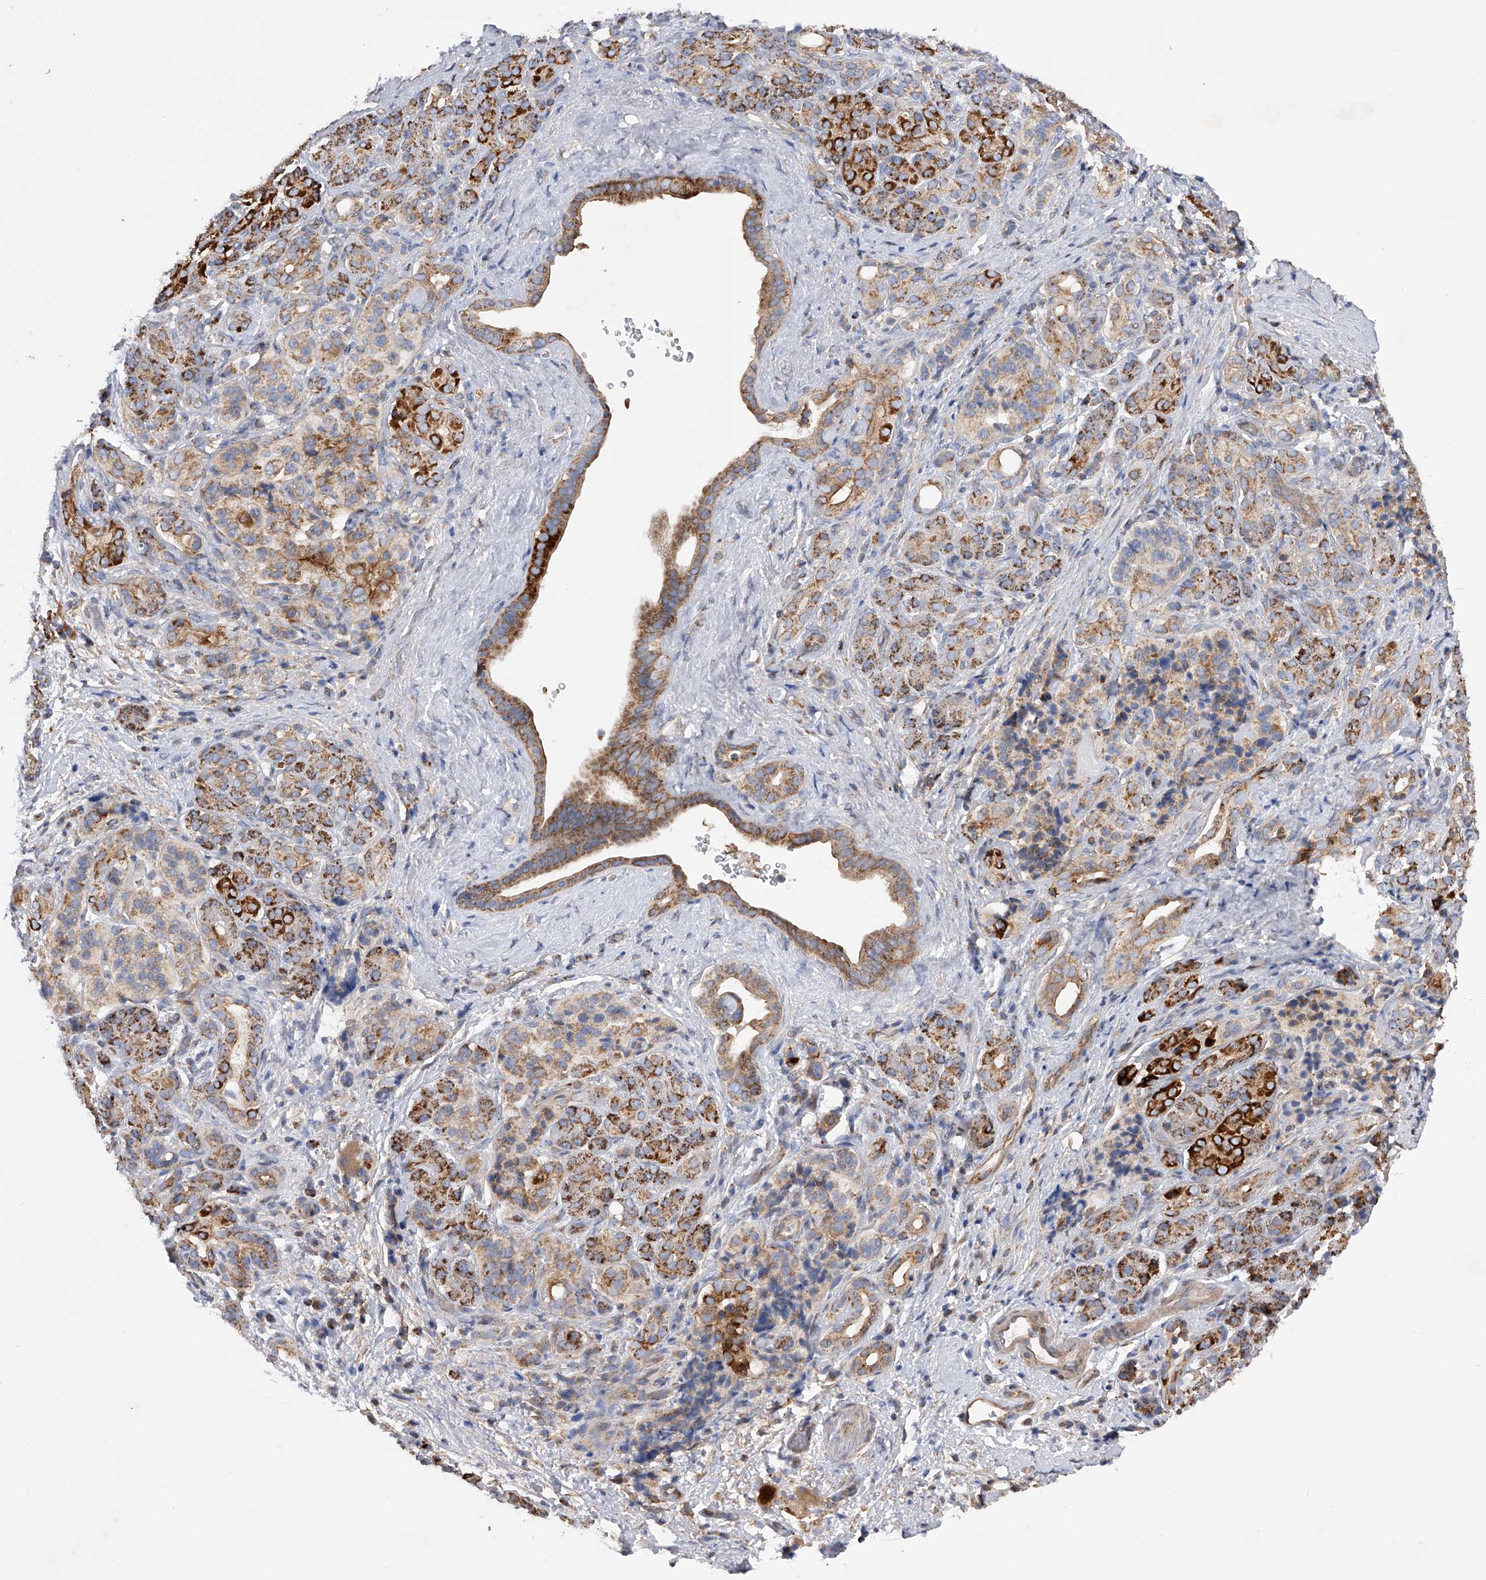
{"staining": {"intensity": "moderate", "quantity": ">75%", "location": "cytoplasmic/membranous"}, "tissue": "pancreatic cancer", "cell_type": "Tumor cells", "image_type": "cancer", "snomed": [{"axis": "morphology", "description": "Adenocarcinoma, NOS"}, {"axis": "topography", "description": "Pancreas"}], "caption": "Immunohistochemistry micrograph of neoplastic tissue: adenocarcinoma (pancreatic) stained using immunohistochemistry (IHC) exhibits medium levels of moderate protein expression localized specifically in the cytoplasmic/membranous of tumor cells, appearing as a cytoplasmic/membranous brown color.", "gene": "PDSS2", "patient": {"sex": "male", "age": 78}}